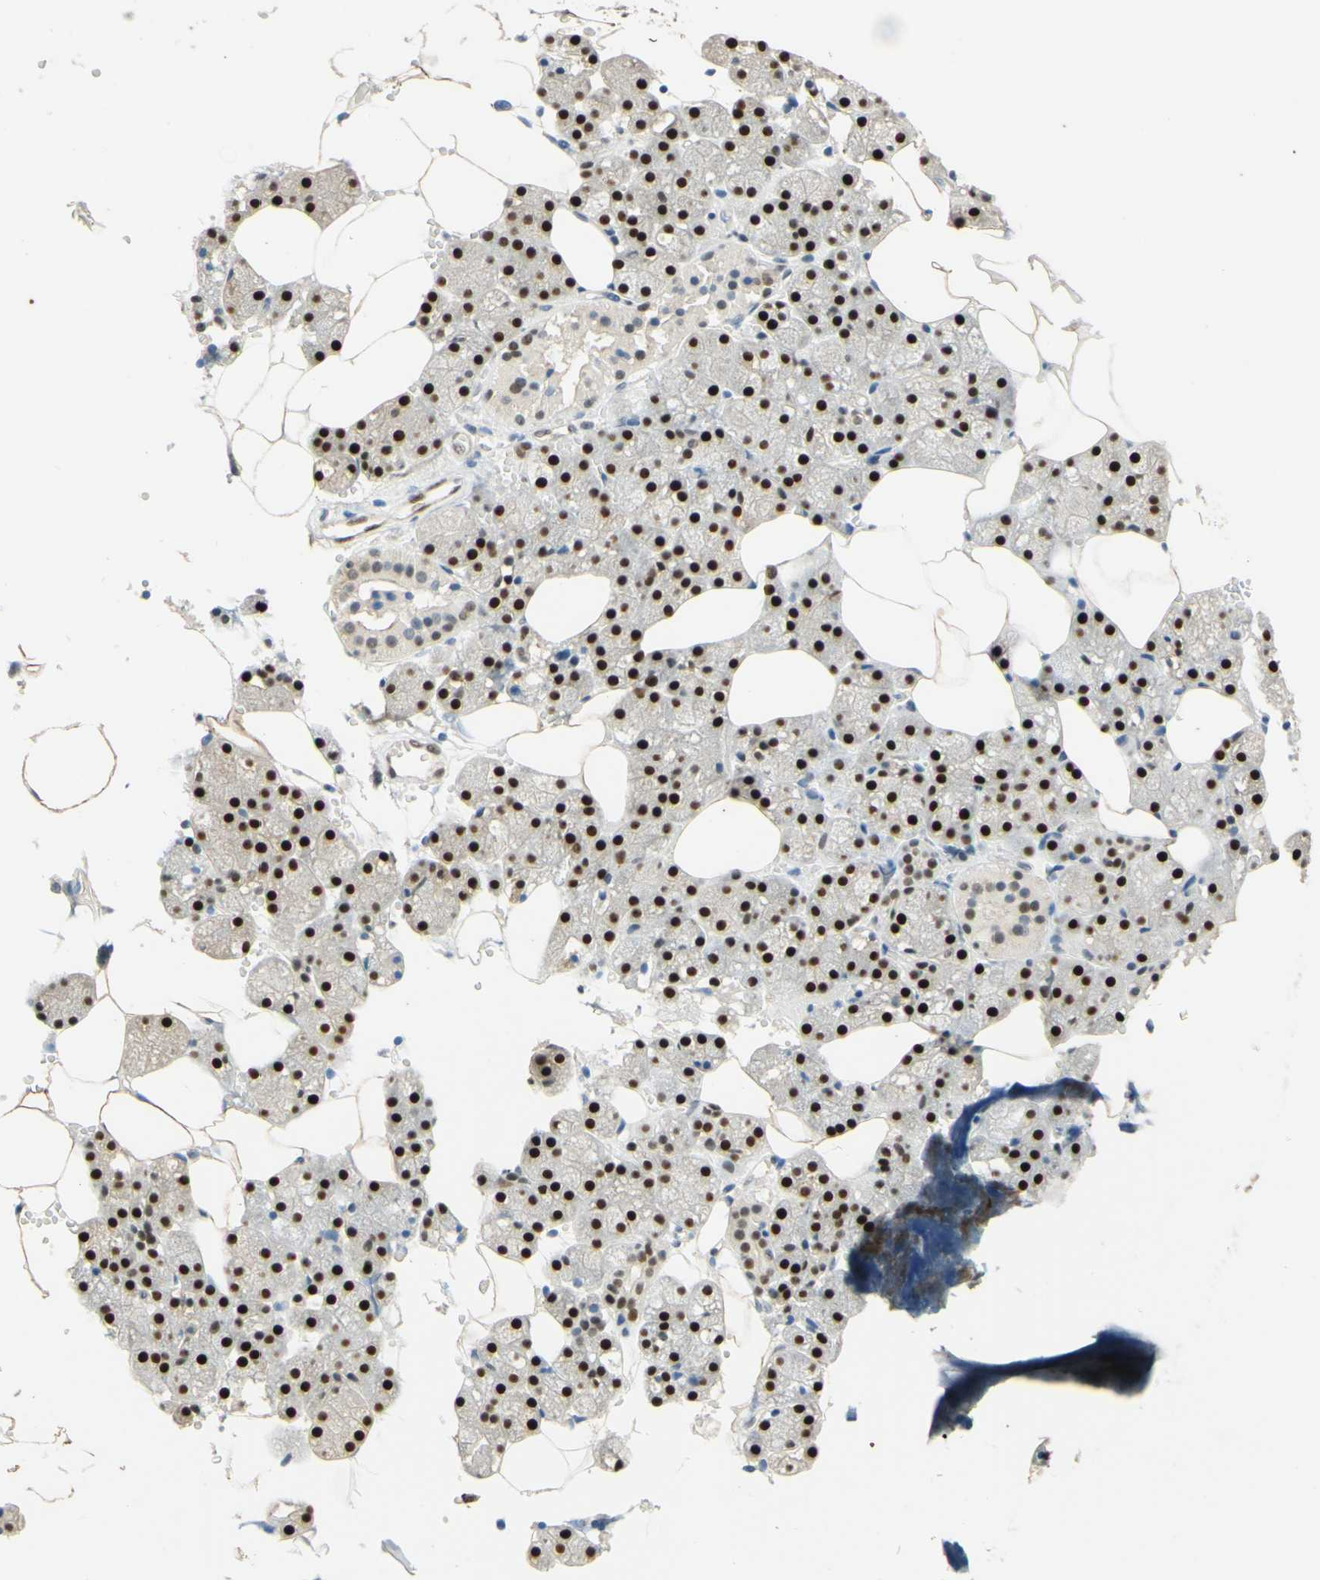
{"staining": {"intensity": "strong", "quantity": "25%-75%", "location": "nuclear"}, "tissue": "salivary gland", "cell_type": "Glandular cells", "image_type": "normal", "snomed": [{"axis": "morphology", "description": "Normal tissue, NOS"}, {"axis": "topography", "description": "Salivary gland"}], "caption": "This is a micrograph of immunohistochemistry (IHC) staining of normal salivary gland, which shows strong positivity in the nuclear of glandular cells.", "gene": "POLB", "patient": {"sex": "male", "age": 62}}